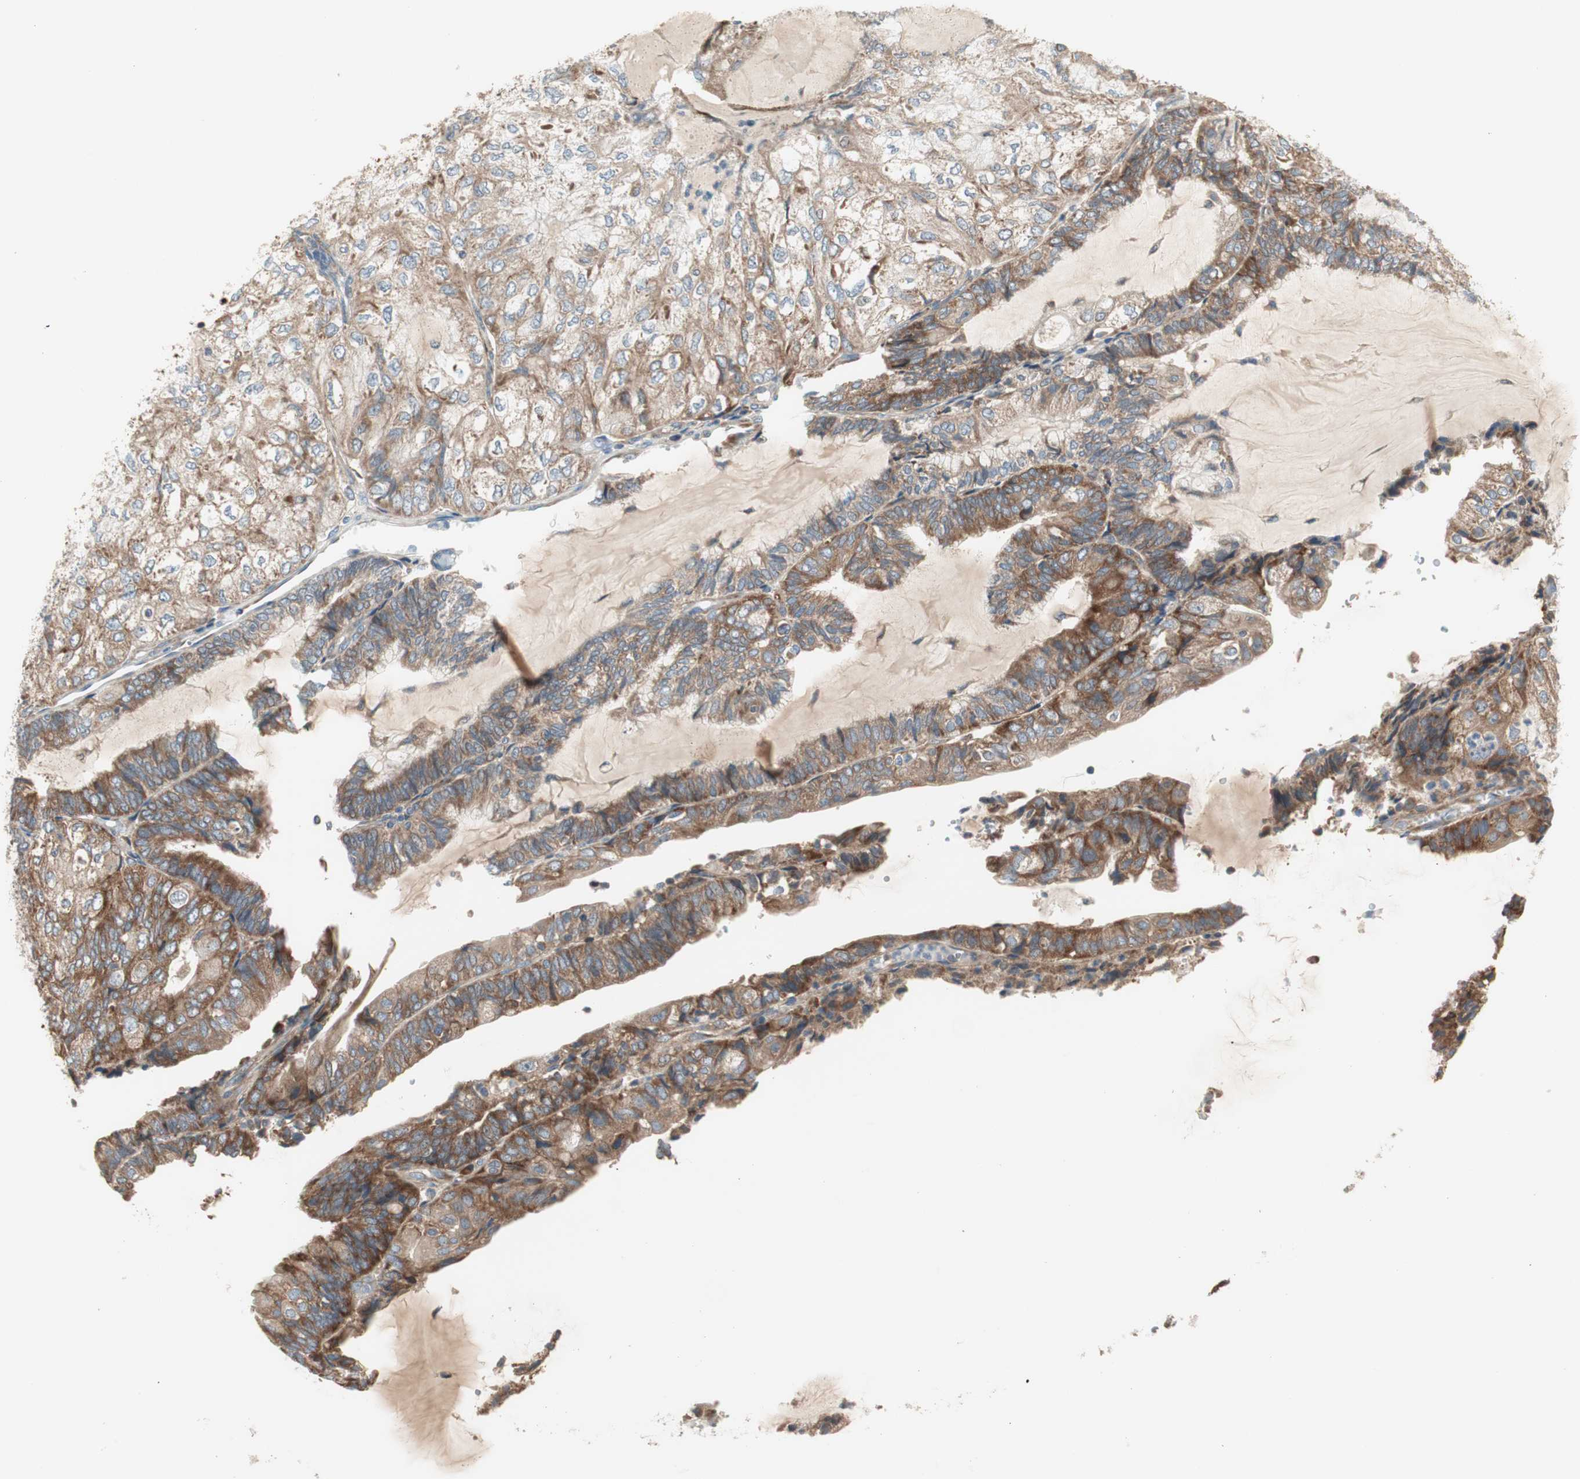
{"staining": {"intensity": "moderate", "quantity": ">75%", "location": "cytoplasmic/membranous"}, "tissue": "endometrial cancer", "cell_type": "Tumor cells", "image_type": "cancer", "snomed": [{"axis": "morphology", "description": "Adenocarcinoma, NOS"}, {"axis": "topography", "description": "Endometrium"}], "caption": "Protein expression analysis of human adenocarcinoma (endometrial) reveals moderate cytoplasmic/membranous staining in about >75% of tumor cells. (IHC, brightfield microscopy, high magnification).", "gene": "RPL23", "patient": {"sex": "female", "age": 81}}